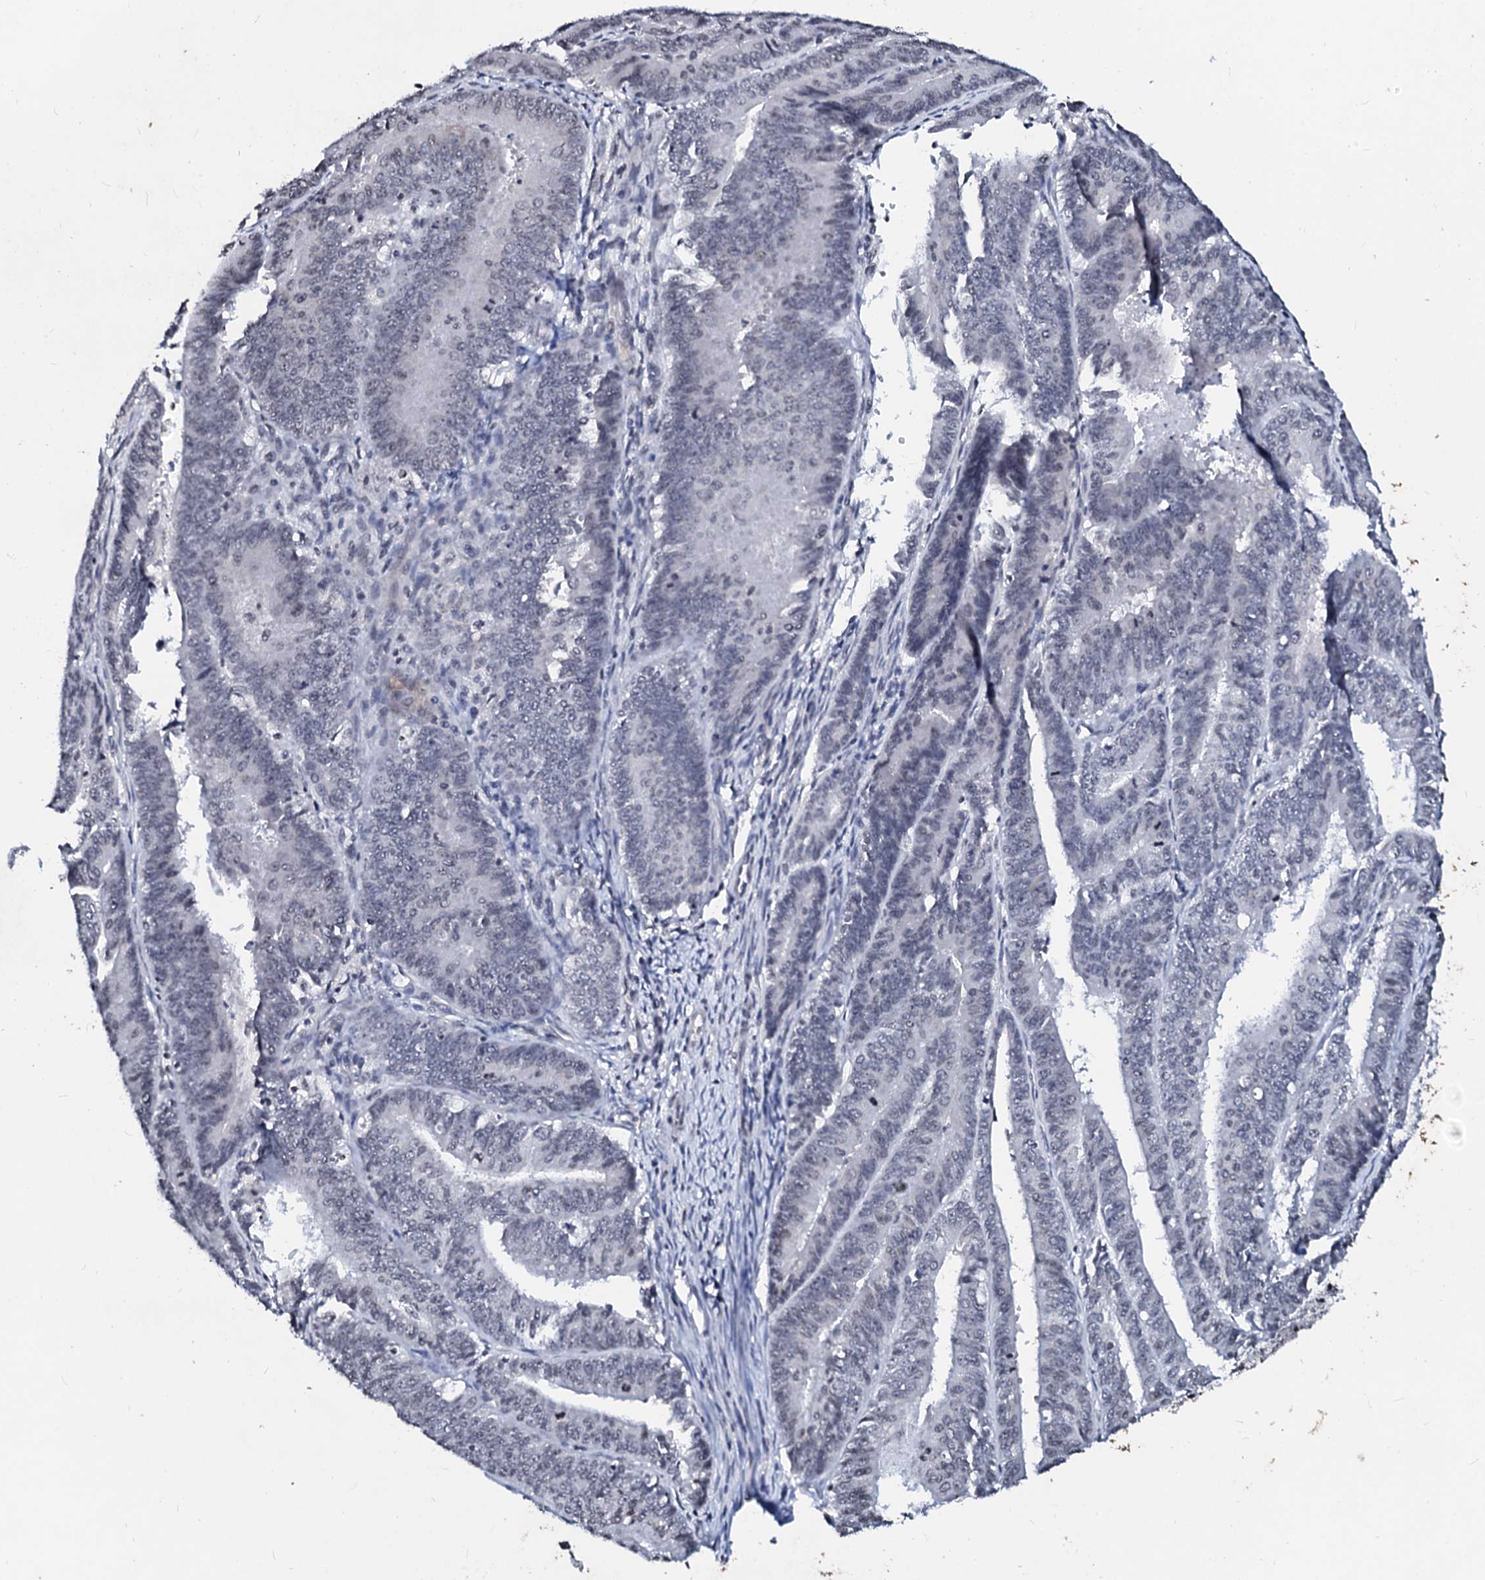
{"staining": {"intensity": "weak", "quantity": "<25%", "location": "nuclear"}, "tissue": "endometrial cancer", "cell_type": "Tumor cells", "image_type": "cancer", "snomed": [{"axis": "morphology", "description": "Adenocarcinoma, NOS"}, {"axis": "topography", "description": "Endometrium"}], "caption": "A micrograph of human adenocarcinoma (endometrial) is negative for staining in tumor cells.", "gene": "LSM11", "patient": {"sex": "female", "age": 73}}